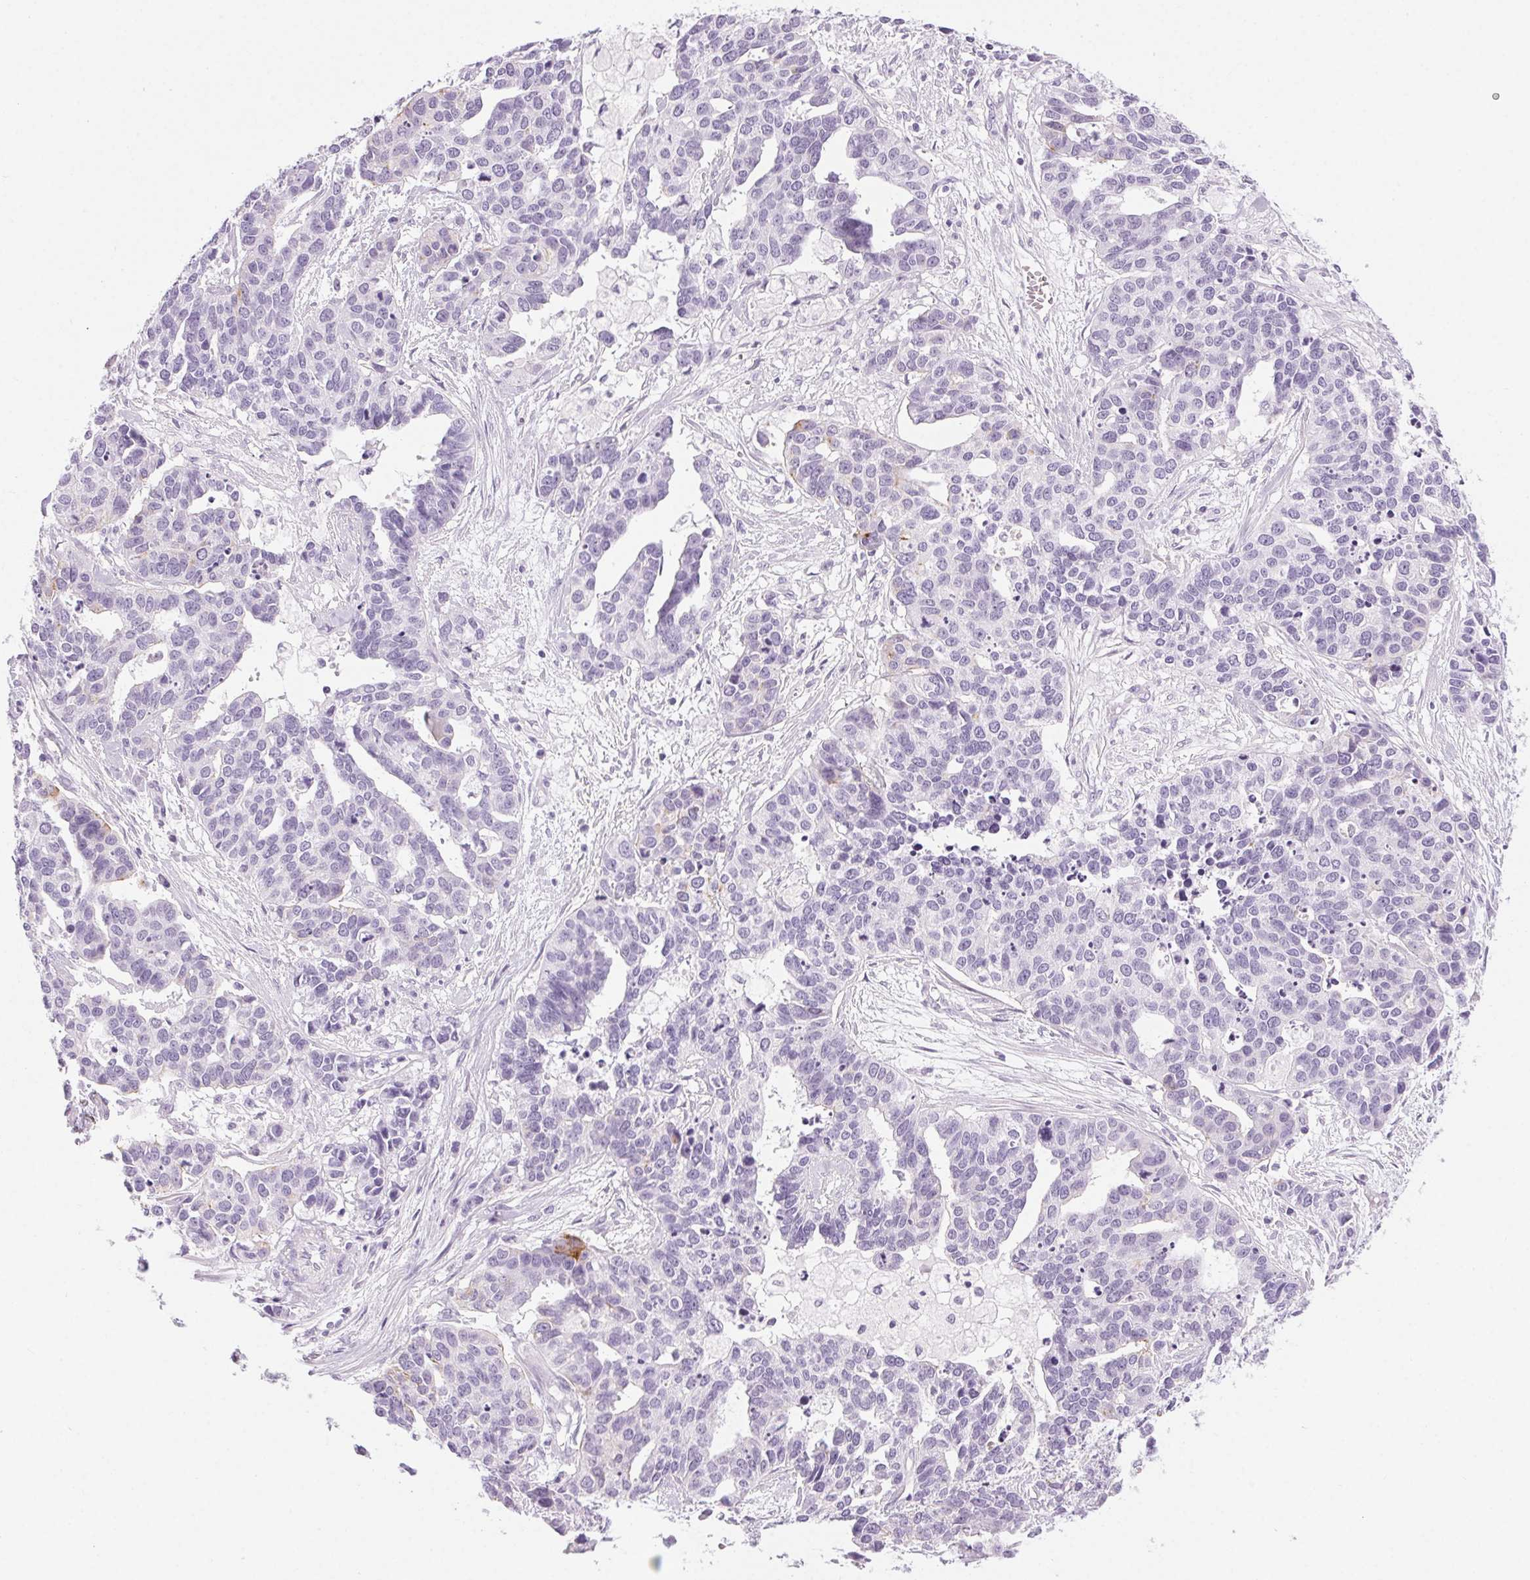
{"staining": {"intensity": "negative", "quantity": "none", "location": "none"}, "tissue": "ovarian cancer", "cell_type": "Tumor cells", "image_type": "cancer", "snomed": [{"axis": "morphology", "description": "Carcinoma, endometroid"}, {"axis": "topography", "description": "Ovary"}], "caption": "Immunohistochemistry image of human ovarian endometroid carcinoma stained for a protein (brown), which reveals no staining in tumor cells. Brightfield microscopy of immunohistochemistry stained with DAB (3,3'-diaminobenzidine) (brown) and hematoxylin (blue), captured at high magnification.", "gene": "LRP2", "patient": {"sex": "female", "age": 65}}